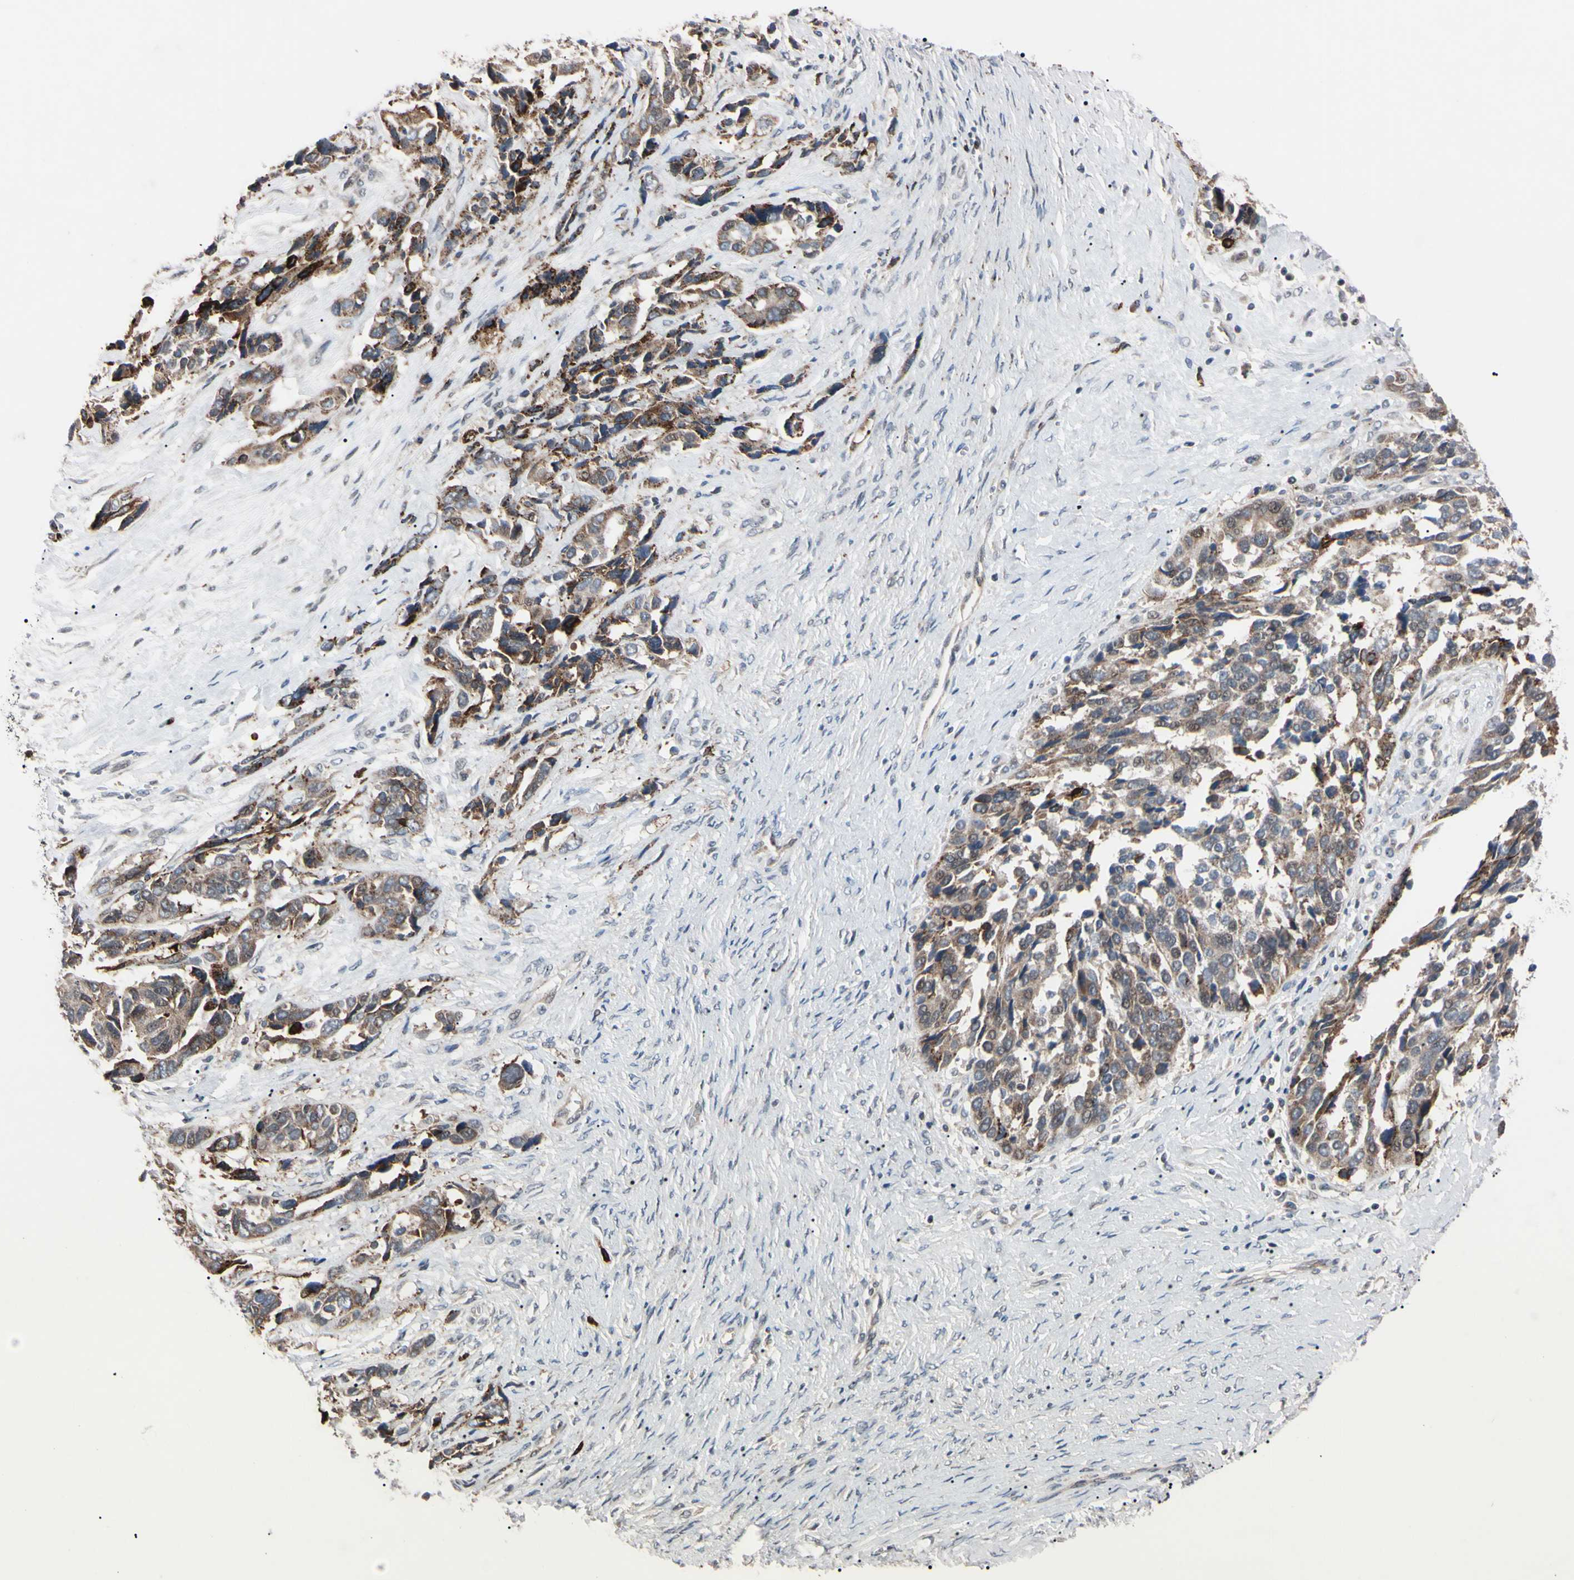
{"staining": {"intensity": "strong", "quantity": "<25%", "location": "cytoplasmic/membranous,nuclear"}, "tissue": "ovarian cancer", "cell_type": "Tumor cells", "image_type": "cancer", "snomed": [{"axis": "morphology", "description": "Cystadenocarcinoma, serous, NOS"}, {"axis": "topography", "description": "Ovary"}], "caption": "Protein analysis of ovarian serous cystadenocarcinoma tissue demonstrates strong cytoplasmic/membranous and nuclear positivity in about <25% of tumor cells.", "gene": "TRAF5", "patient": {"sex": "female", "age": 44}}